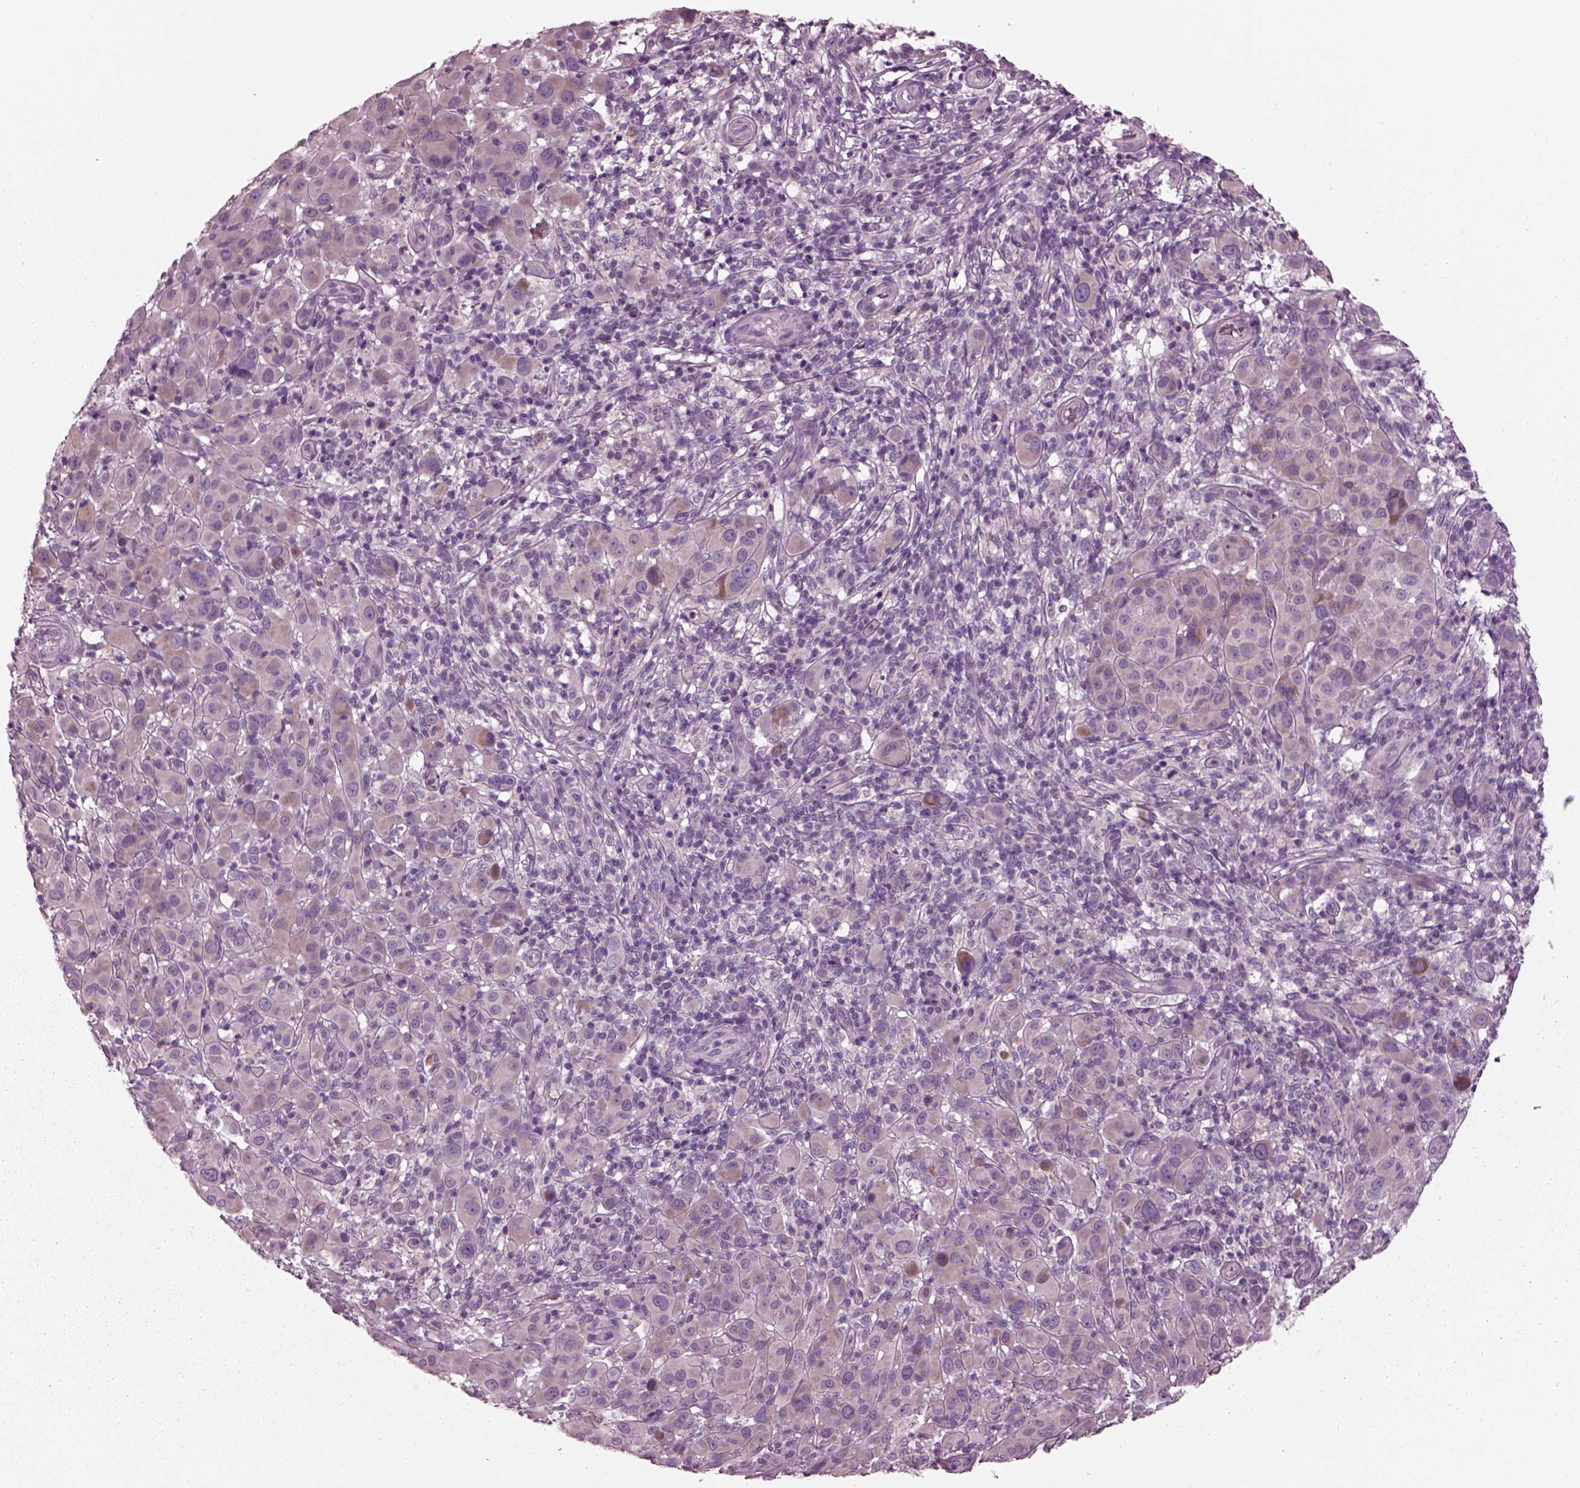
{"staining": {"intensity": "weak", "quantity": ">75%", "location": "cytoplasmic/membranous"}, "tissue": "melanoma", "cell_type": "Tumor cells", "image_type": "cancer", "snomed": [{"axis": "morphology", "description": "Malignant melanoma, NOS"}, {"axis": "topography", "description": "Skin"}], "caption": "Immunohistochemical staining of human malignant melanoma shows weak cytoplasmic/membranous protein expression in about >75% of tumor cells.", "gene": "AP4M1", "patient": {"sex": "female", "age": 87}}